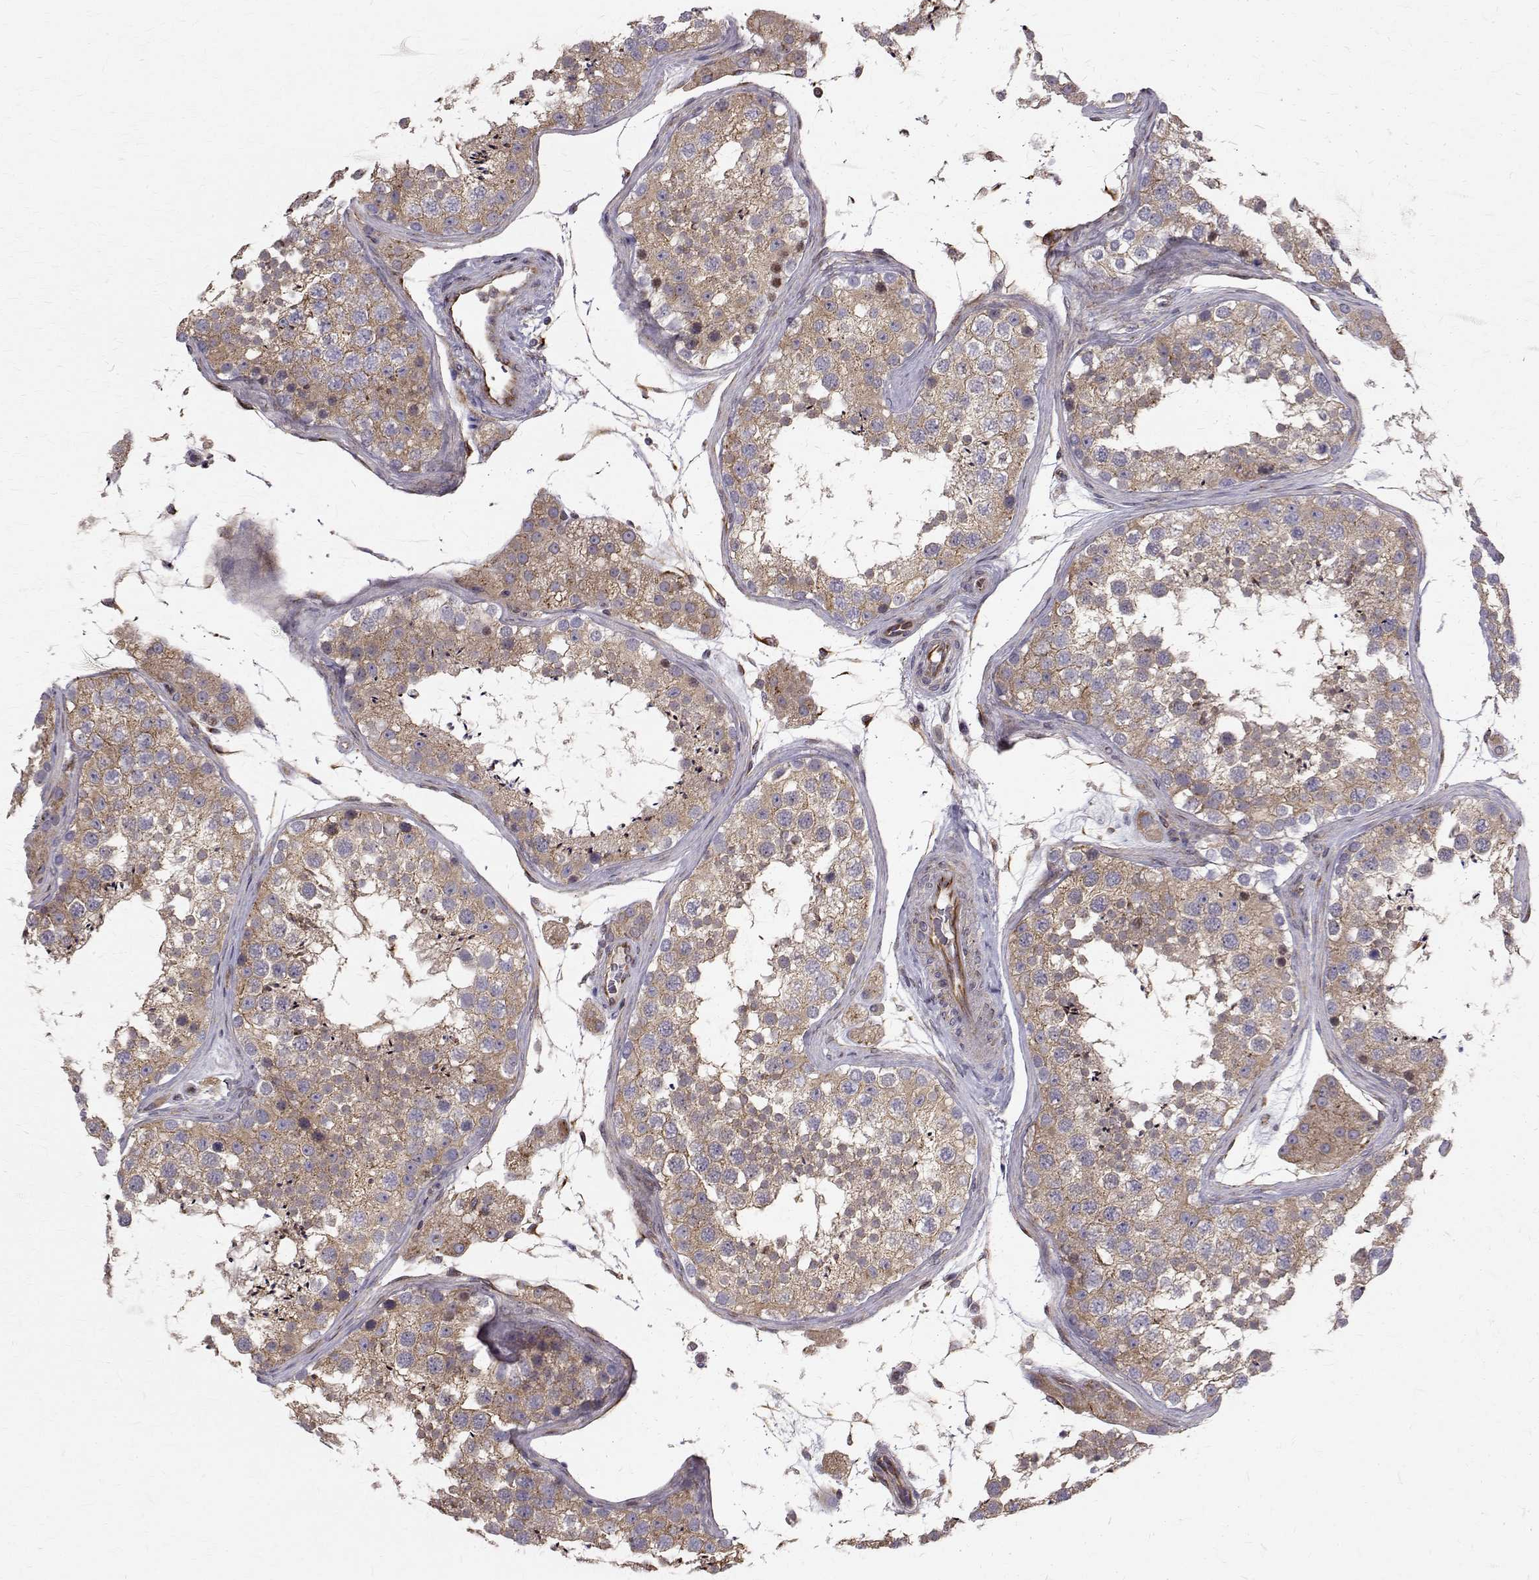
{"staining": {"intensity": "weak", "quantity": ">75%", "location": "cytoplasmic/membranous"}, "tissue": "testis", "cell_type": "Cells in seminiferous ducts", "image_type": "normal", "snomed": [{"axis": "morphology", "description": "Normal tissue, NOS"}, {"axis": "topography", "description": "Testis"}], "caption": "This image displays immunohistochemistry staining of benign testis, with low weak cytoplasmic/membranous staining in approximately >75% of cells in seminiferous ducts.", "gene": "ARFGAP1", "patient": {"sex": "male", "age": 41}}